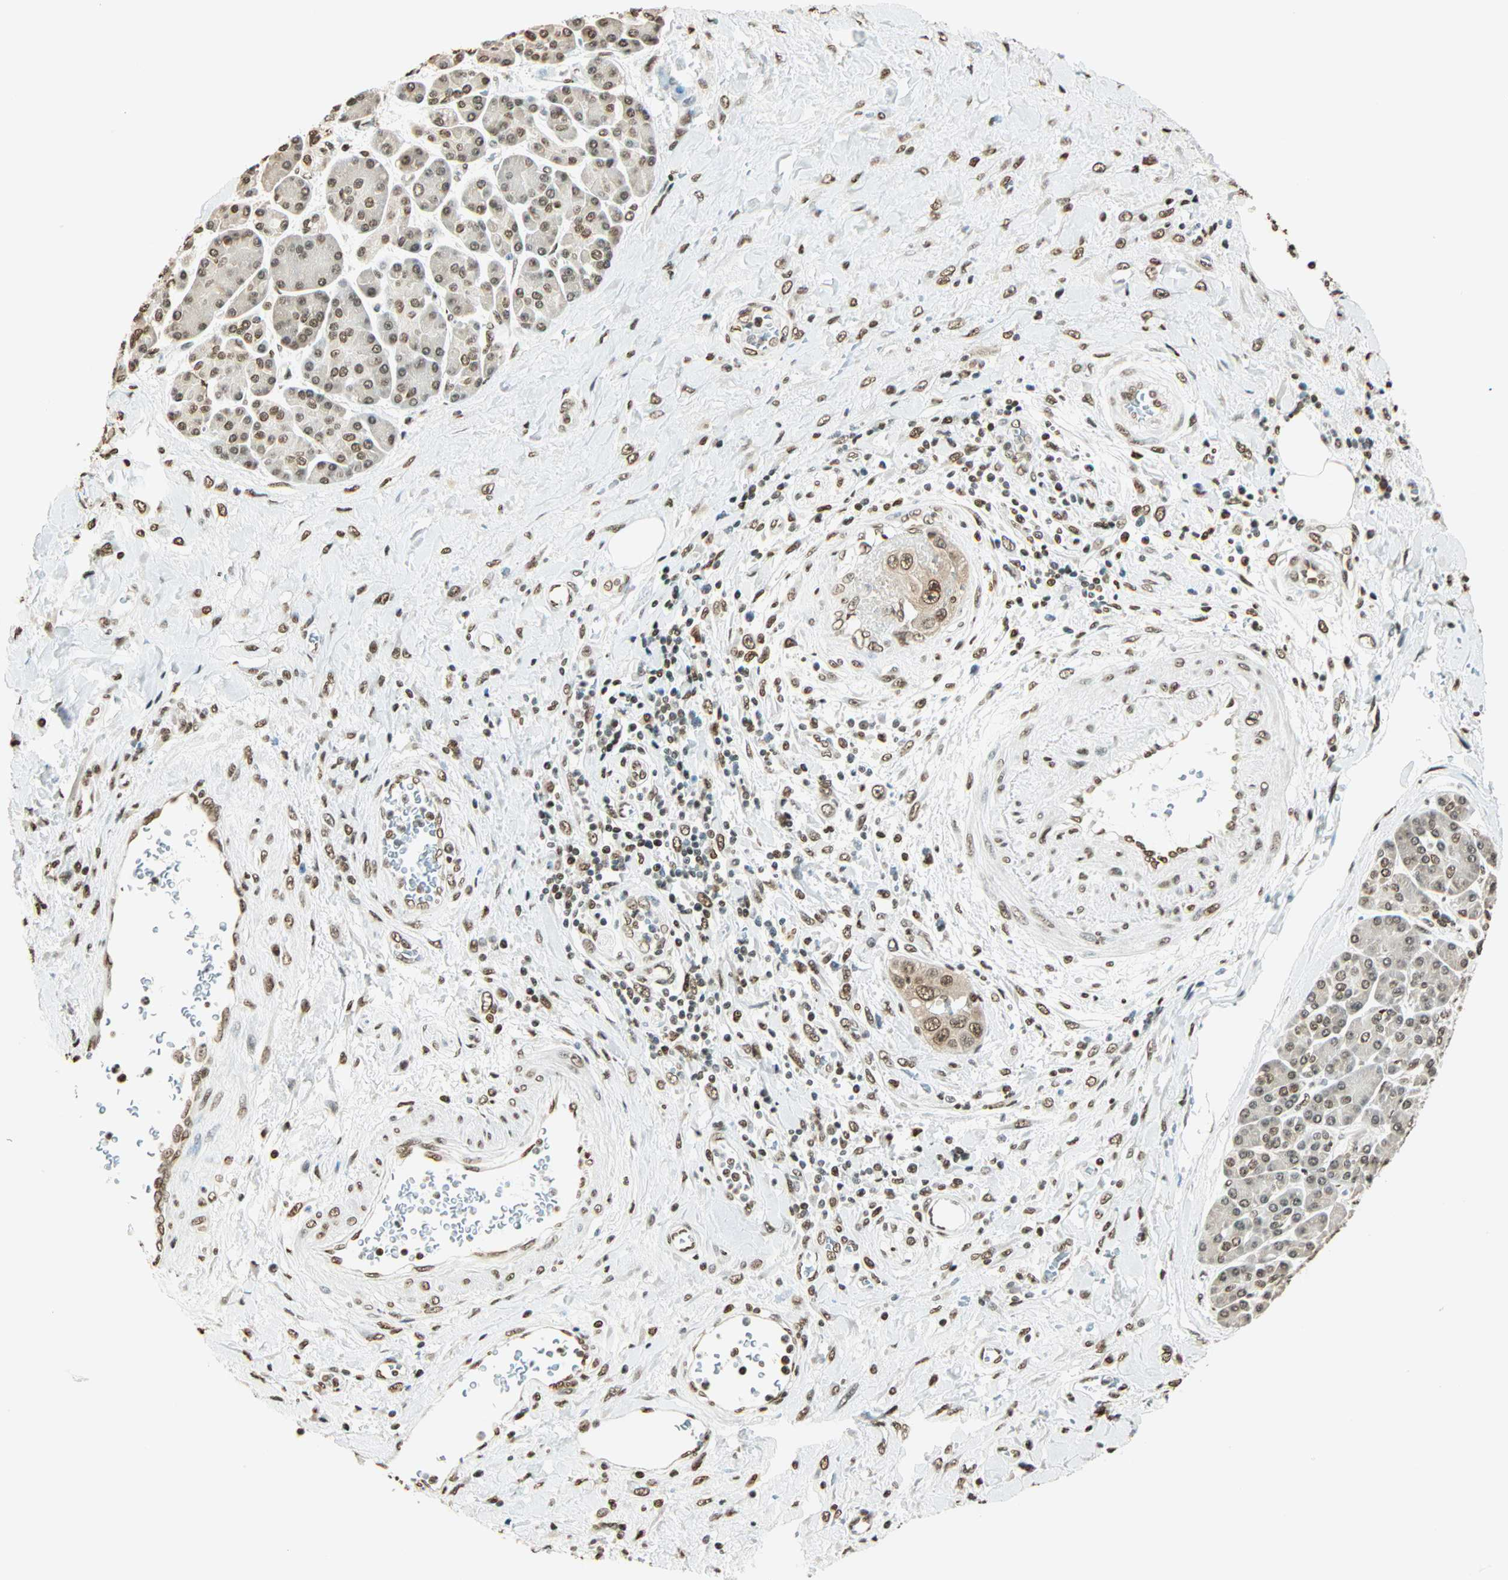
{"staining": {"intensity": "moderate", "quantity": ">75%", "location": "cytoplasmic/membranous,nuclear"}, "tissue": "pancreatic cancer", "cell_type": "Tumor cells", "image_type": "cancer", "snomed": [{"axis": "morphology", "description": "Adenocarcinoma, NOS"}, {"axis": "topography", "description": "Pancreas"}], "caption": "Immunohistochemistry (IHC) of human pancreatic adenocarcinoma displays medium levels of moderate cytoplasmic/membranous and nuclear positivity in about >75% of tumor cells.", "gene": "FANCG", "patient": {"sex": "female", "age": 70}}